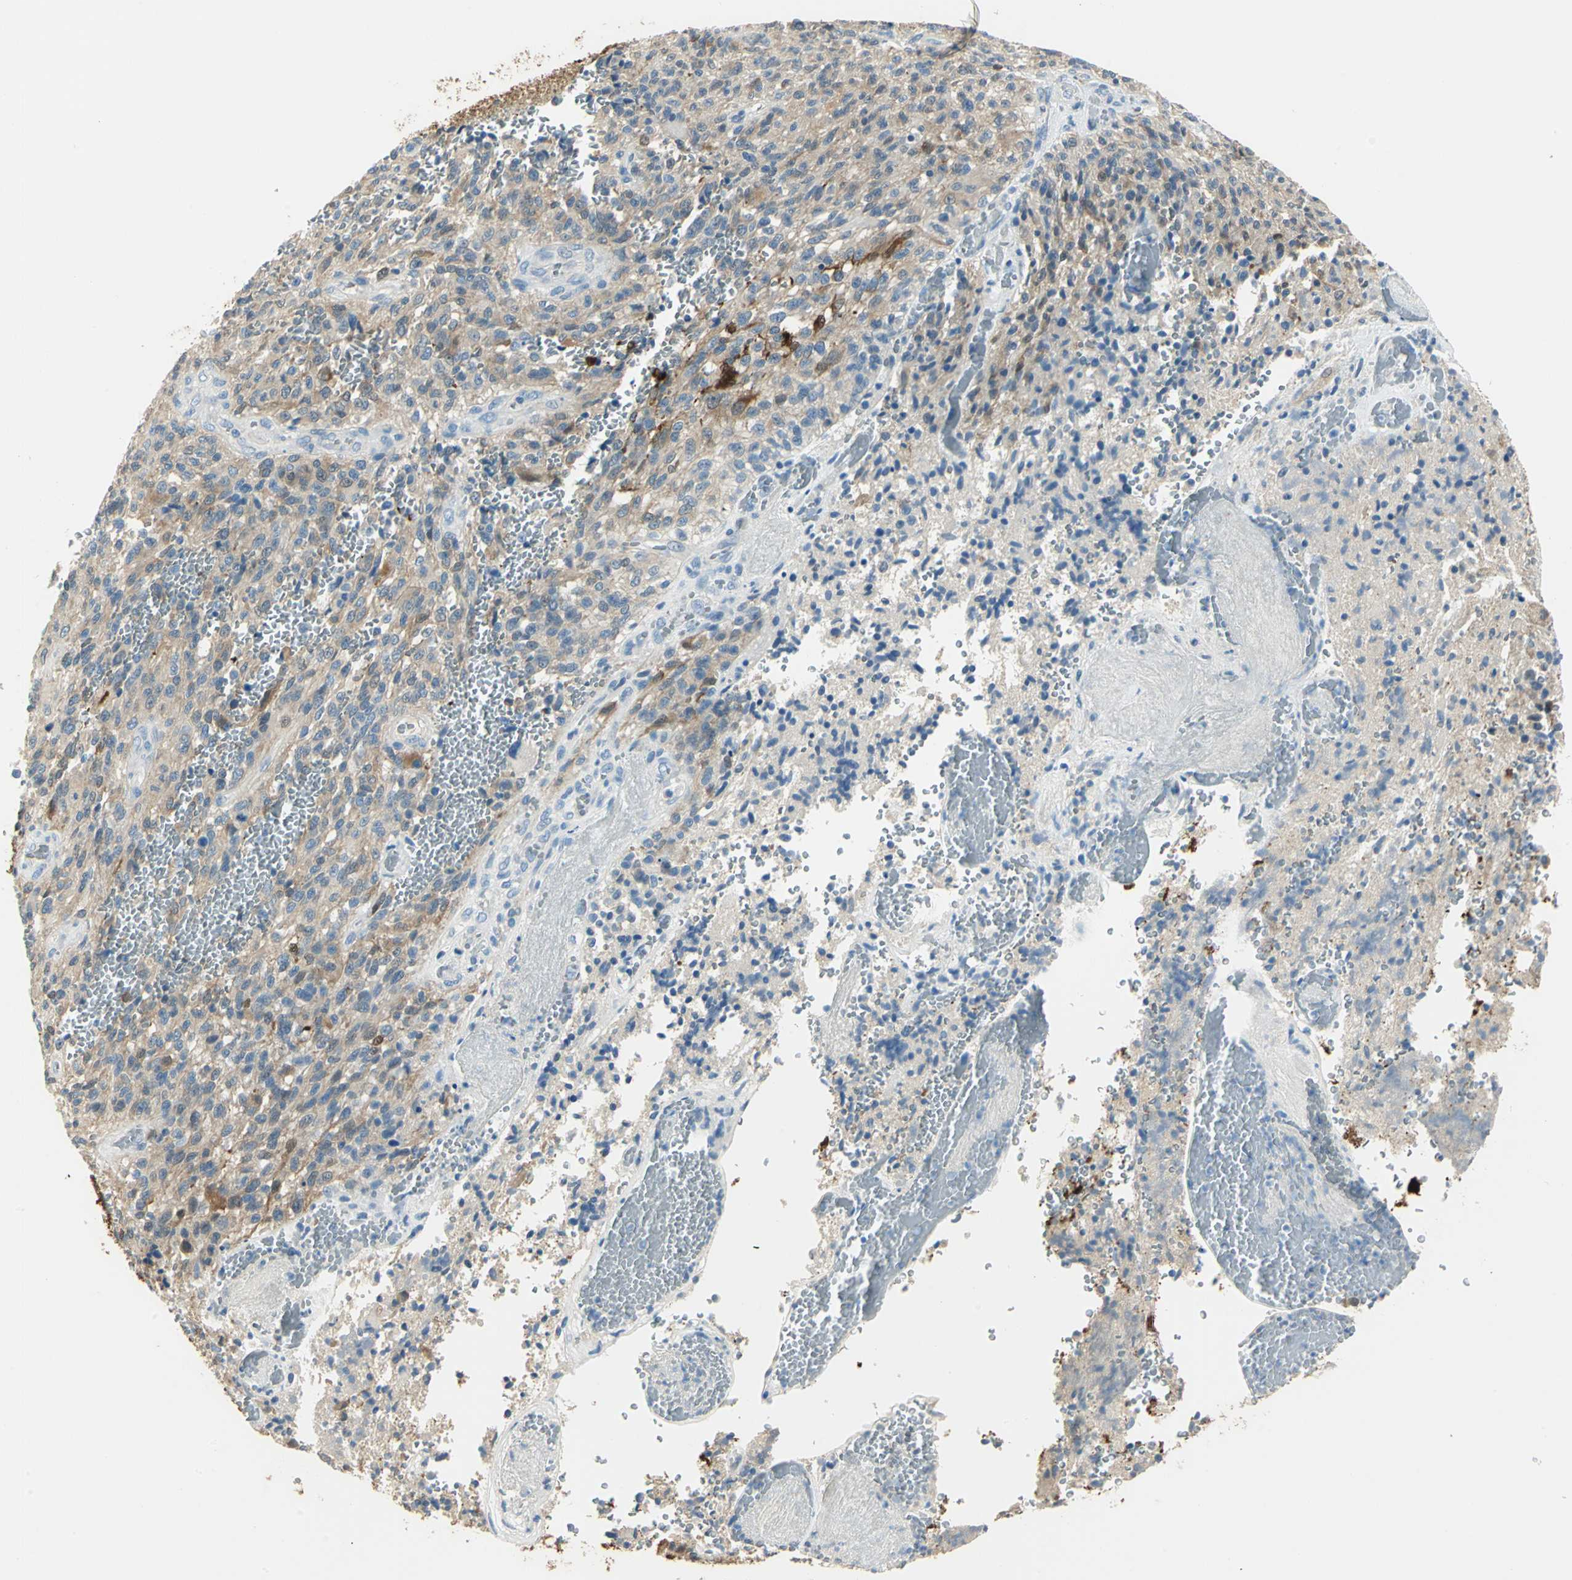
{"staining": {"intensity": "moderate", "quantity": ">75%", "location": "cytoplasmic/membranous"}, "tissue": "glioma", "cell_type": "Tumor cells", "image_type": "cancer", "snomed": [{"axis": "morphology", "description": "Normal tissue, NOS"}, {"axis": "morphology", "description": "Glioma, malignant, High grade"}, {"axis": "topography", "description": "Cerebral cortex"}], "caption": "Brown immunohistochemical staining in malignant glioma (high-grade) displays moderate cytoplasmic/membranous staining in about >75% of tumor cells.", "gene": "UCHL1", "patient": {"sex": "male", "age": 56}}